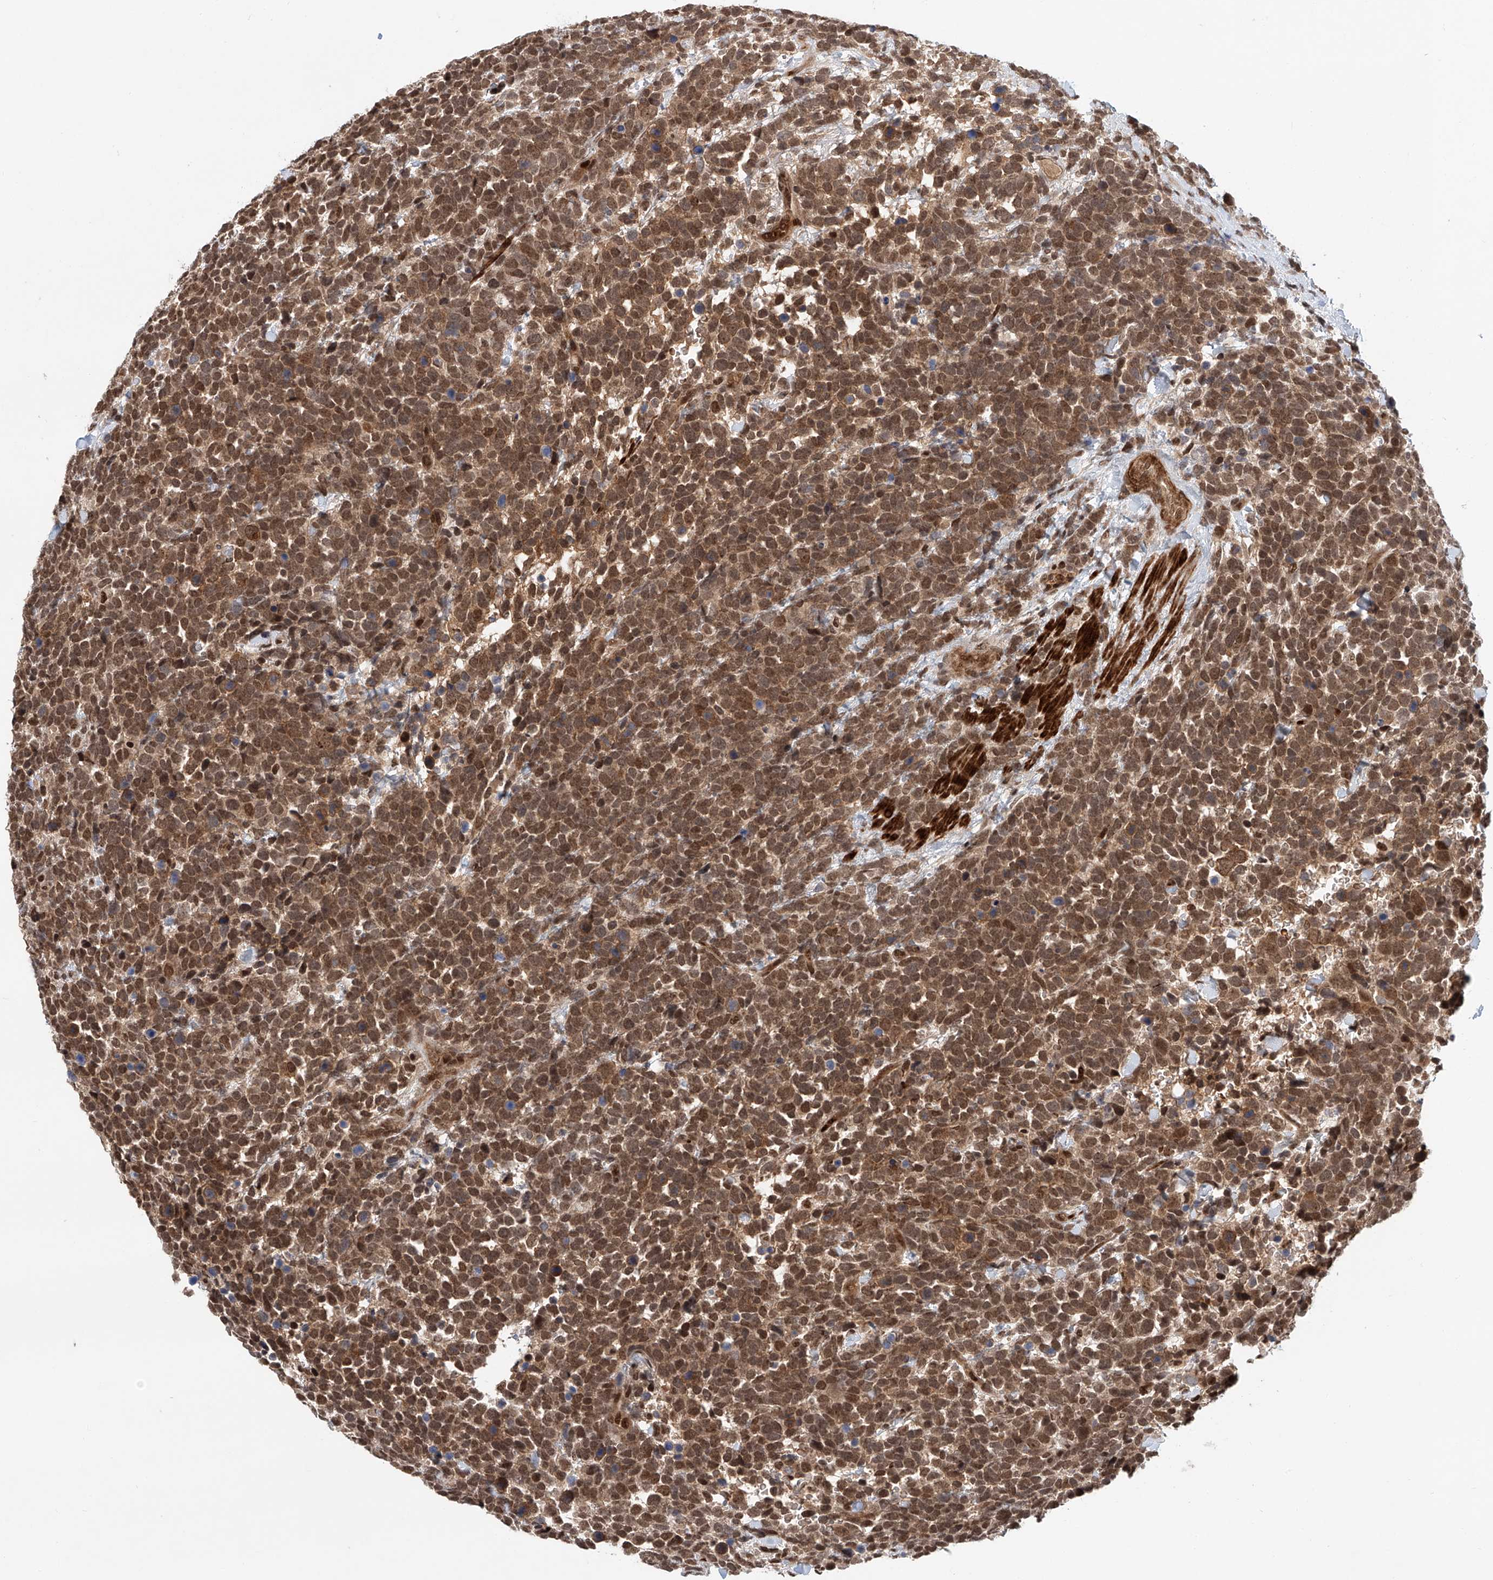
{"staining": {"intensity": "strong", "quantity": ">75%", "location": "cytoplasmic/membranous,nuclear"}, "tissue": "urothelial cancer", "cell_type": "Tumor cells", "image_type": "cancer", "snomed": [{"axis": "morphology", "description": "Urothelial carcinoma, High grade"}, {"axis": "topography", "description": "Urinary bladder"}], "caption": "A brown stain highlights strong cytoplasmic/membranous and nuclear positivity of a protein in high-grade urothelial carcinoma tumor cells.", "gene": "ZNF470", "patient": {"sex": "female", "age": 82}}